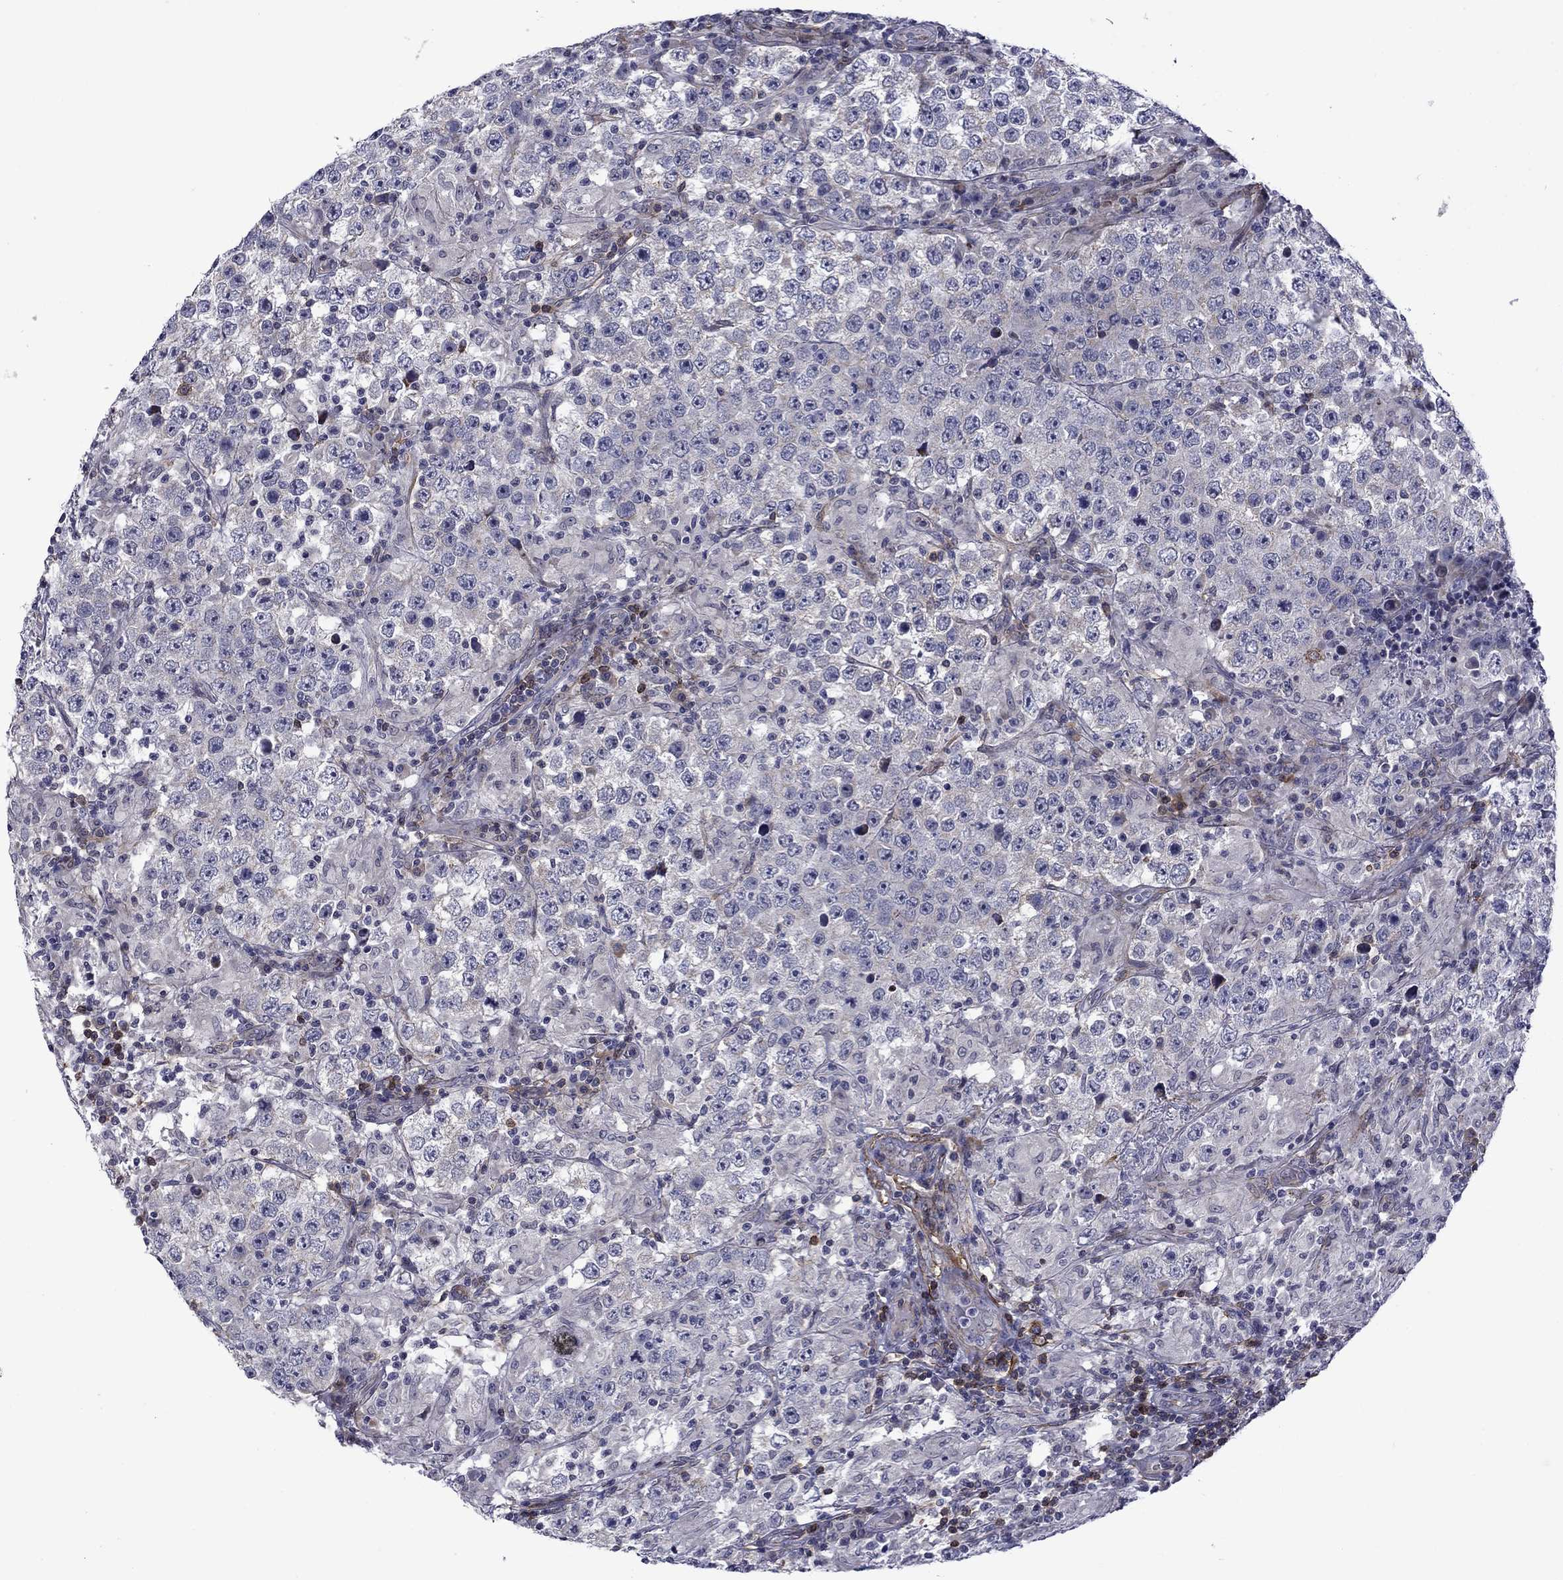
{"staining": {"intensity": "negative", "quantity": "none", "location": "none"}, "tissue": "testis cancer", "cell_type": "Tumor cells", "image_type": "cancer", "snomed": [{"axis": "morphology", "description": "Seminoma, NOS"}, {"axis": "morphology", "description": "Carcinoma, Embryonal, NOS"}, {"axis": "topography", "description": "Testis"}], "caption": "An image of human testis cancer is negative for staining in tumor cells.", "gene": "LMO7", "patient": {"sex": "male", "age": 41}}